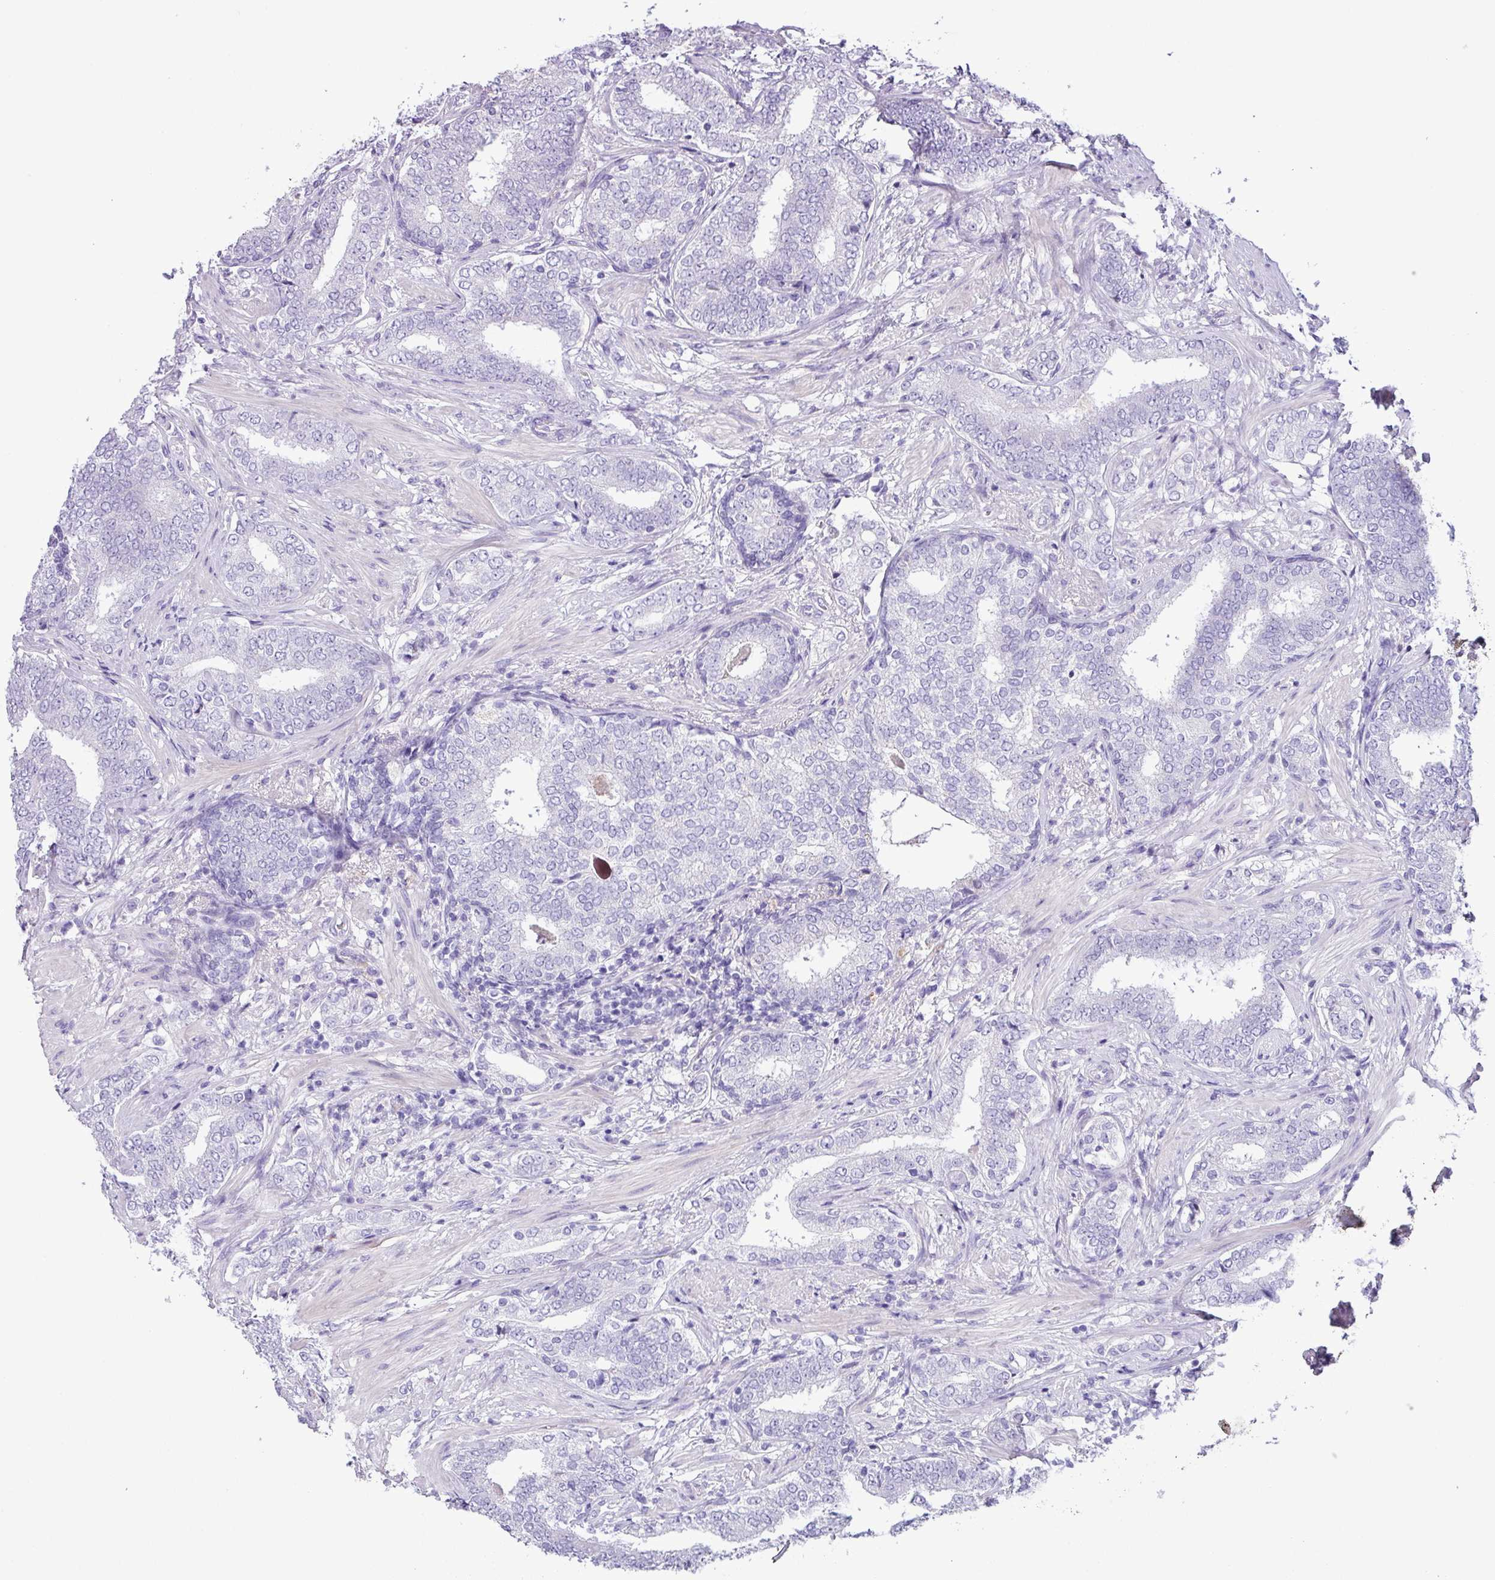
{"staining": {"intensity": "negative", "quantity": "none", "location": "none"}, "tissue": "prostate cancer", "cell_type": "Tumor cells", "image_type": "cancer", "snomed": [{"axis": "morphology", "description": "Adenocarcinoma, High grade"}, {"axis": "topography", "description": "Prostate"}], "caption": "Histopathology image shows no significant protein staining in tumor cells of prostate cancer (high-grade adenocarcinoma).", "gene": "CYSTM1", "patient": {"sex": "male", "age": 72}}